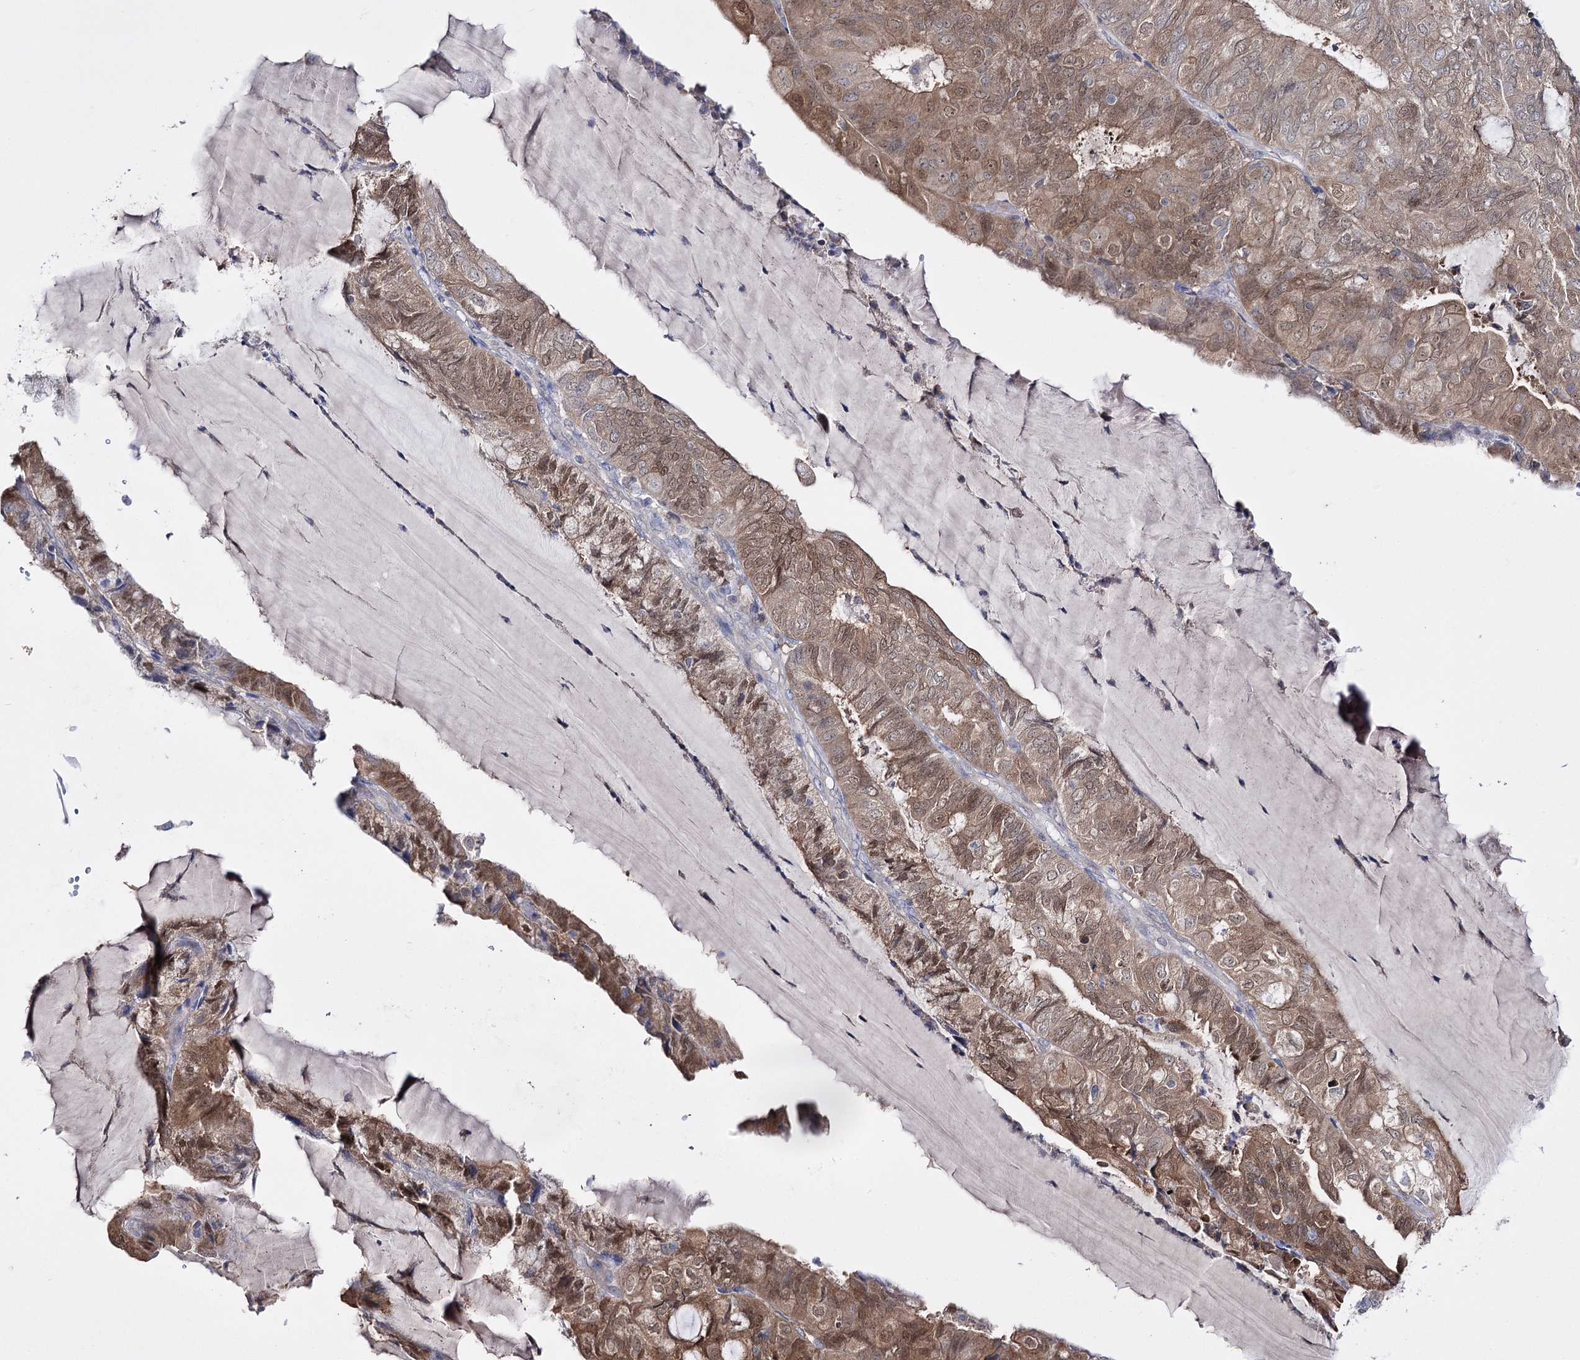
{"staining": {"intensity": "moderate", "quantity": ">75%", "location": "cytoplasmic/membranous,nuclear"}, "tissue": "endometrial cancer", "cell_type": "Tumor cells", "image_type": "cancer", "snomed": [{"axis": "morphology", "description": "Adenocarcinoma, NOS"}, {"axis": "topography", "description": "Endometrium"}], "caption": "This image displays endometrial adenocarcinoma stained with IHC to label a protein in brown. The cytoplasmic/membranous and nuclear of tumor cells show moderate positivity for the protein. Nuclei are counter-stained blue.", "gene": "PTER", "patient": {"sex": "female", "age": 81}}